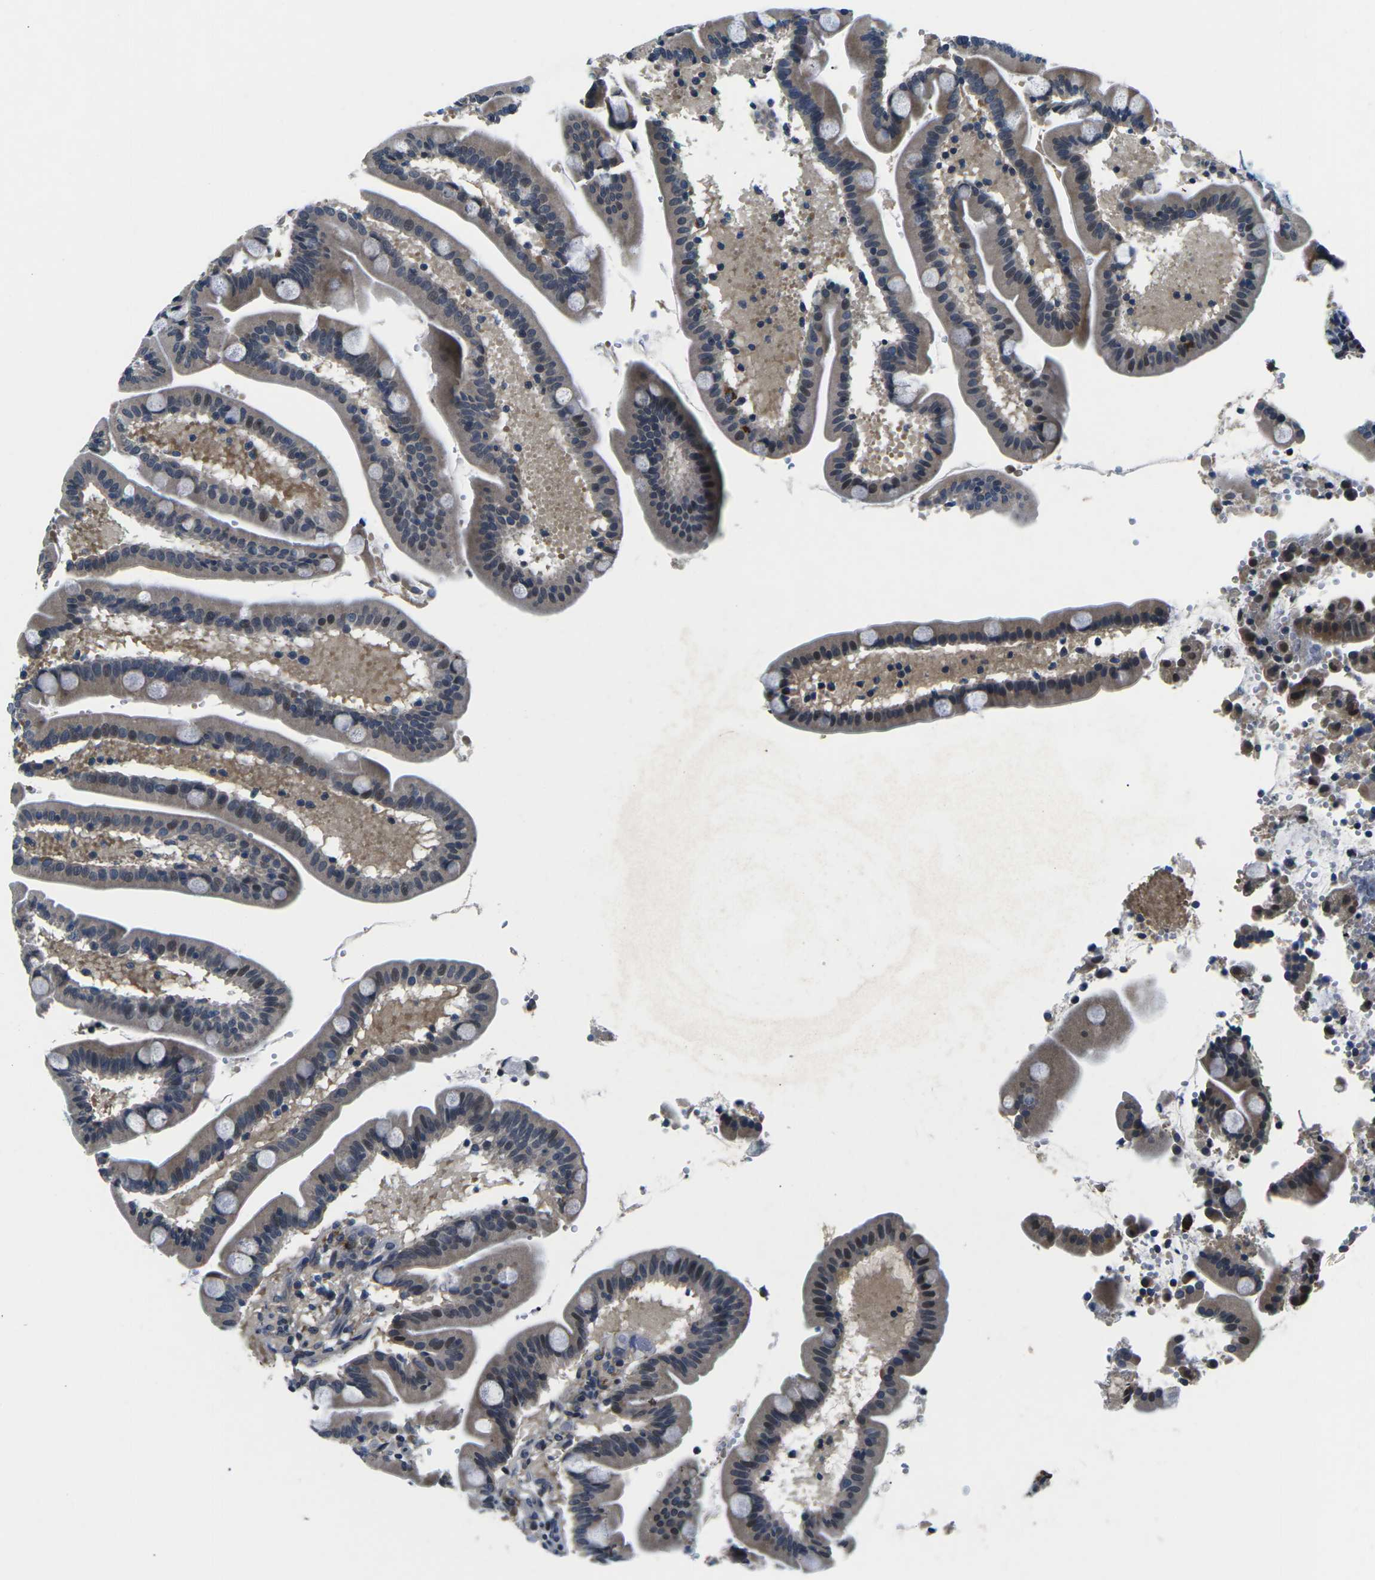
{"staining": {"intensity": "weak", "quantity": ">75%", "location": "cytoplasmic/membranous,nuclear"}, "tissue": "duodenum", "cell_type": "Glandular cells", "image_type": "normal", "snomed": [{"axis": "morphology", "description": "Normal tissue, NOS"}, {"axis": "topography", "description": "Duodenum"}], "caption": "Immunohistochemistry (IHC) (DAB (3,3'-diaminobenzidine)) staining of unremarkable human duodenum reveals weak cytoplasmic/membranous,nuclear protein positivity in approximately >75% of glandular cells.", "gene": "SNX10", "patient": {"sex": "male", "age": 54}}